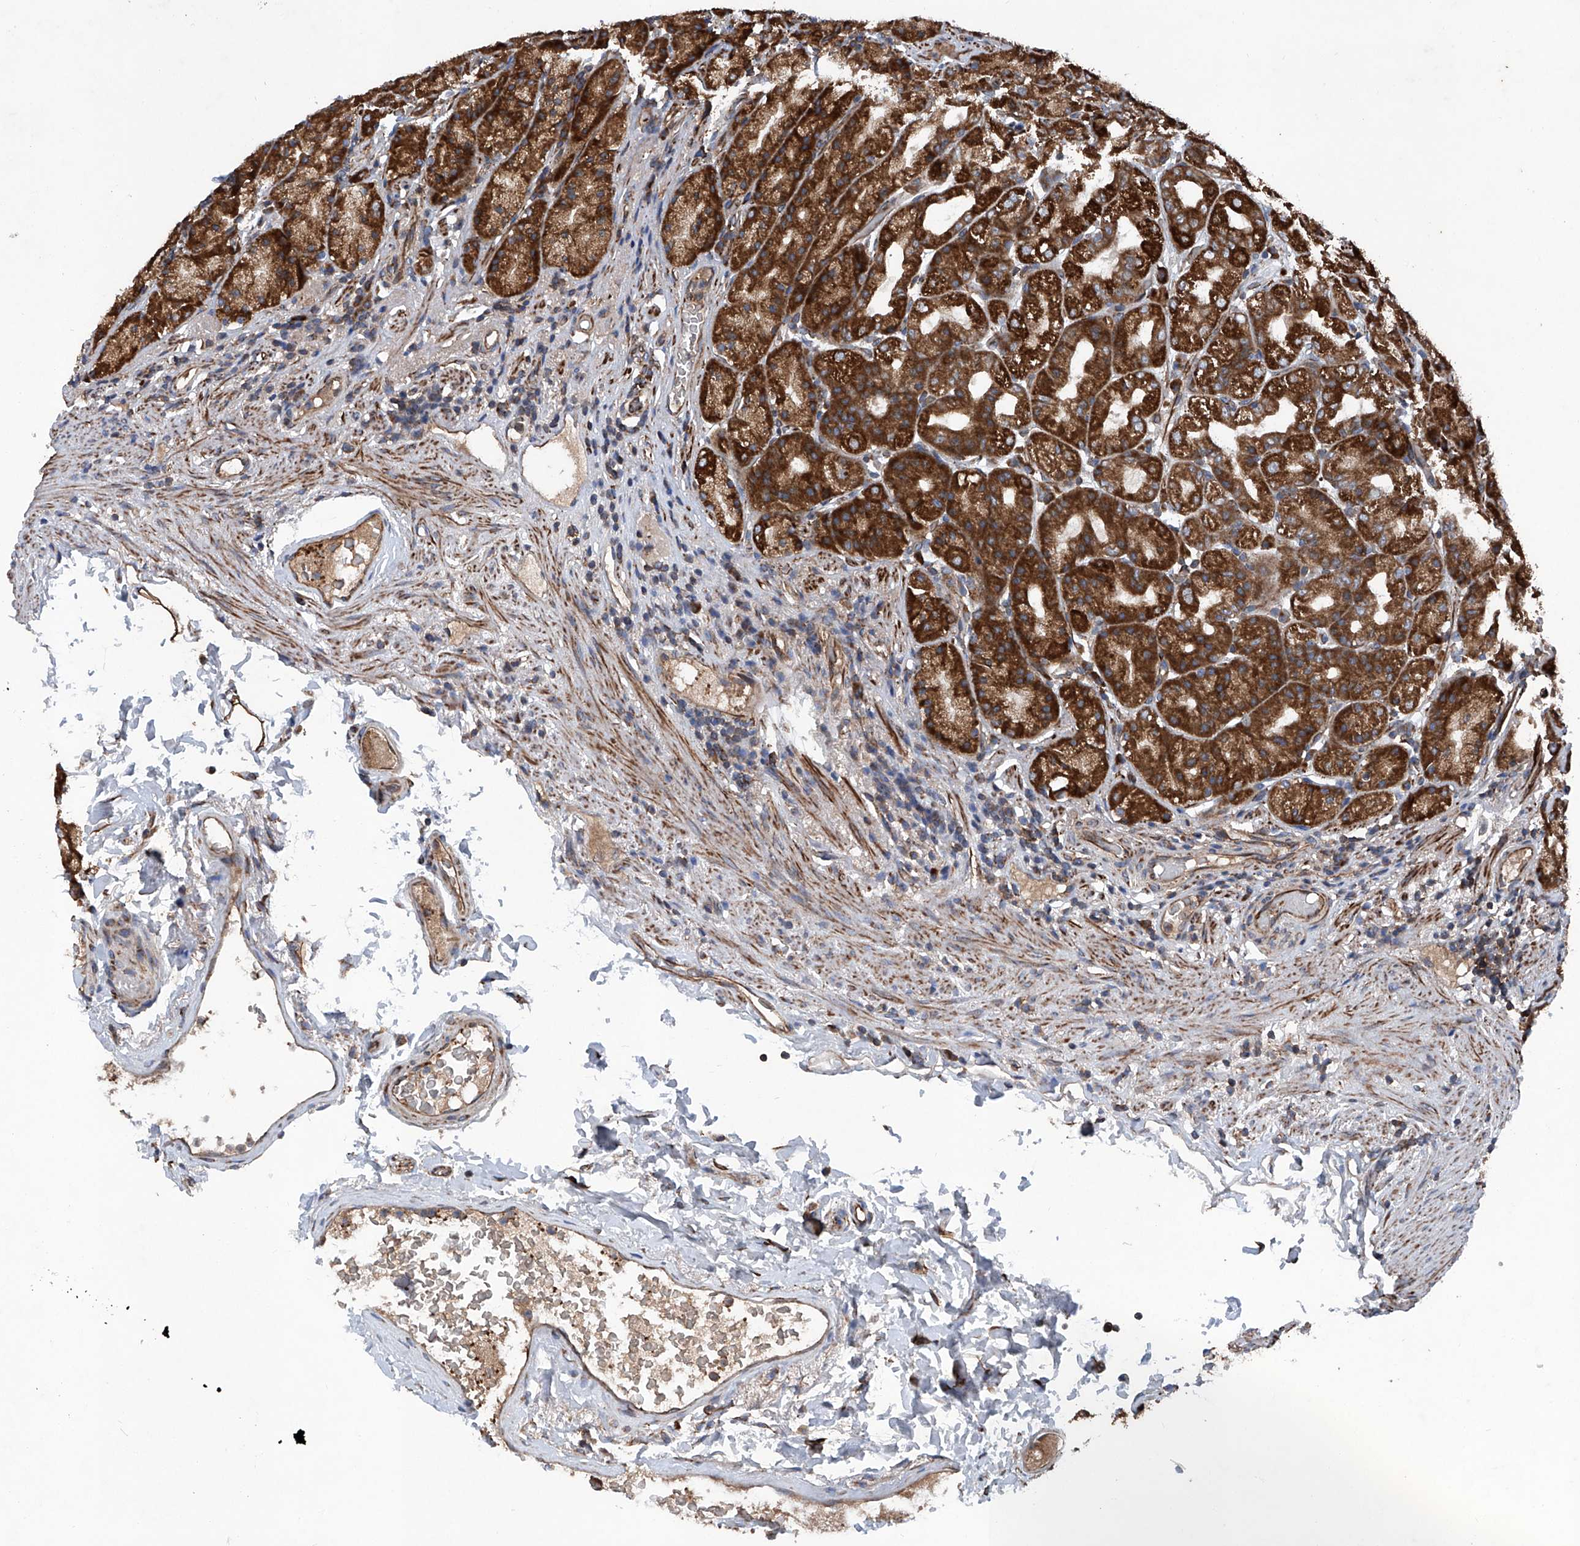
{"staining": {"intensity": "strong", "quantity": ">75%", "location": "cytoplasmic/membranous"}, "tissue": "stomach", "cell_type": "Glandular cells", "image_type": "normal", "snomed": [{"axis": "morphology", "description": "Normal tissue, NOS"}, {"axis": "topography", "description": "Stomach, upper"}], "caption": "Human stomach stained for a protein (brown) exhibits strong cytoplasmic/membranous positive staining in approximately >75% of glandular cells.", "gene": "ASCC3", "patient": {"sex": "male", "age": 68}}